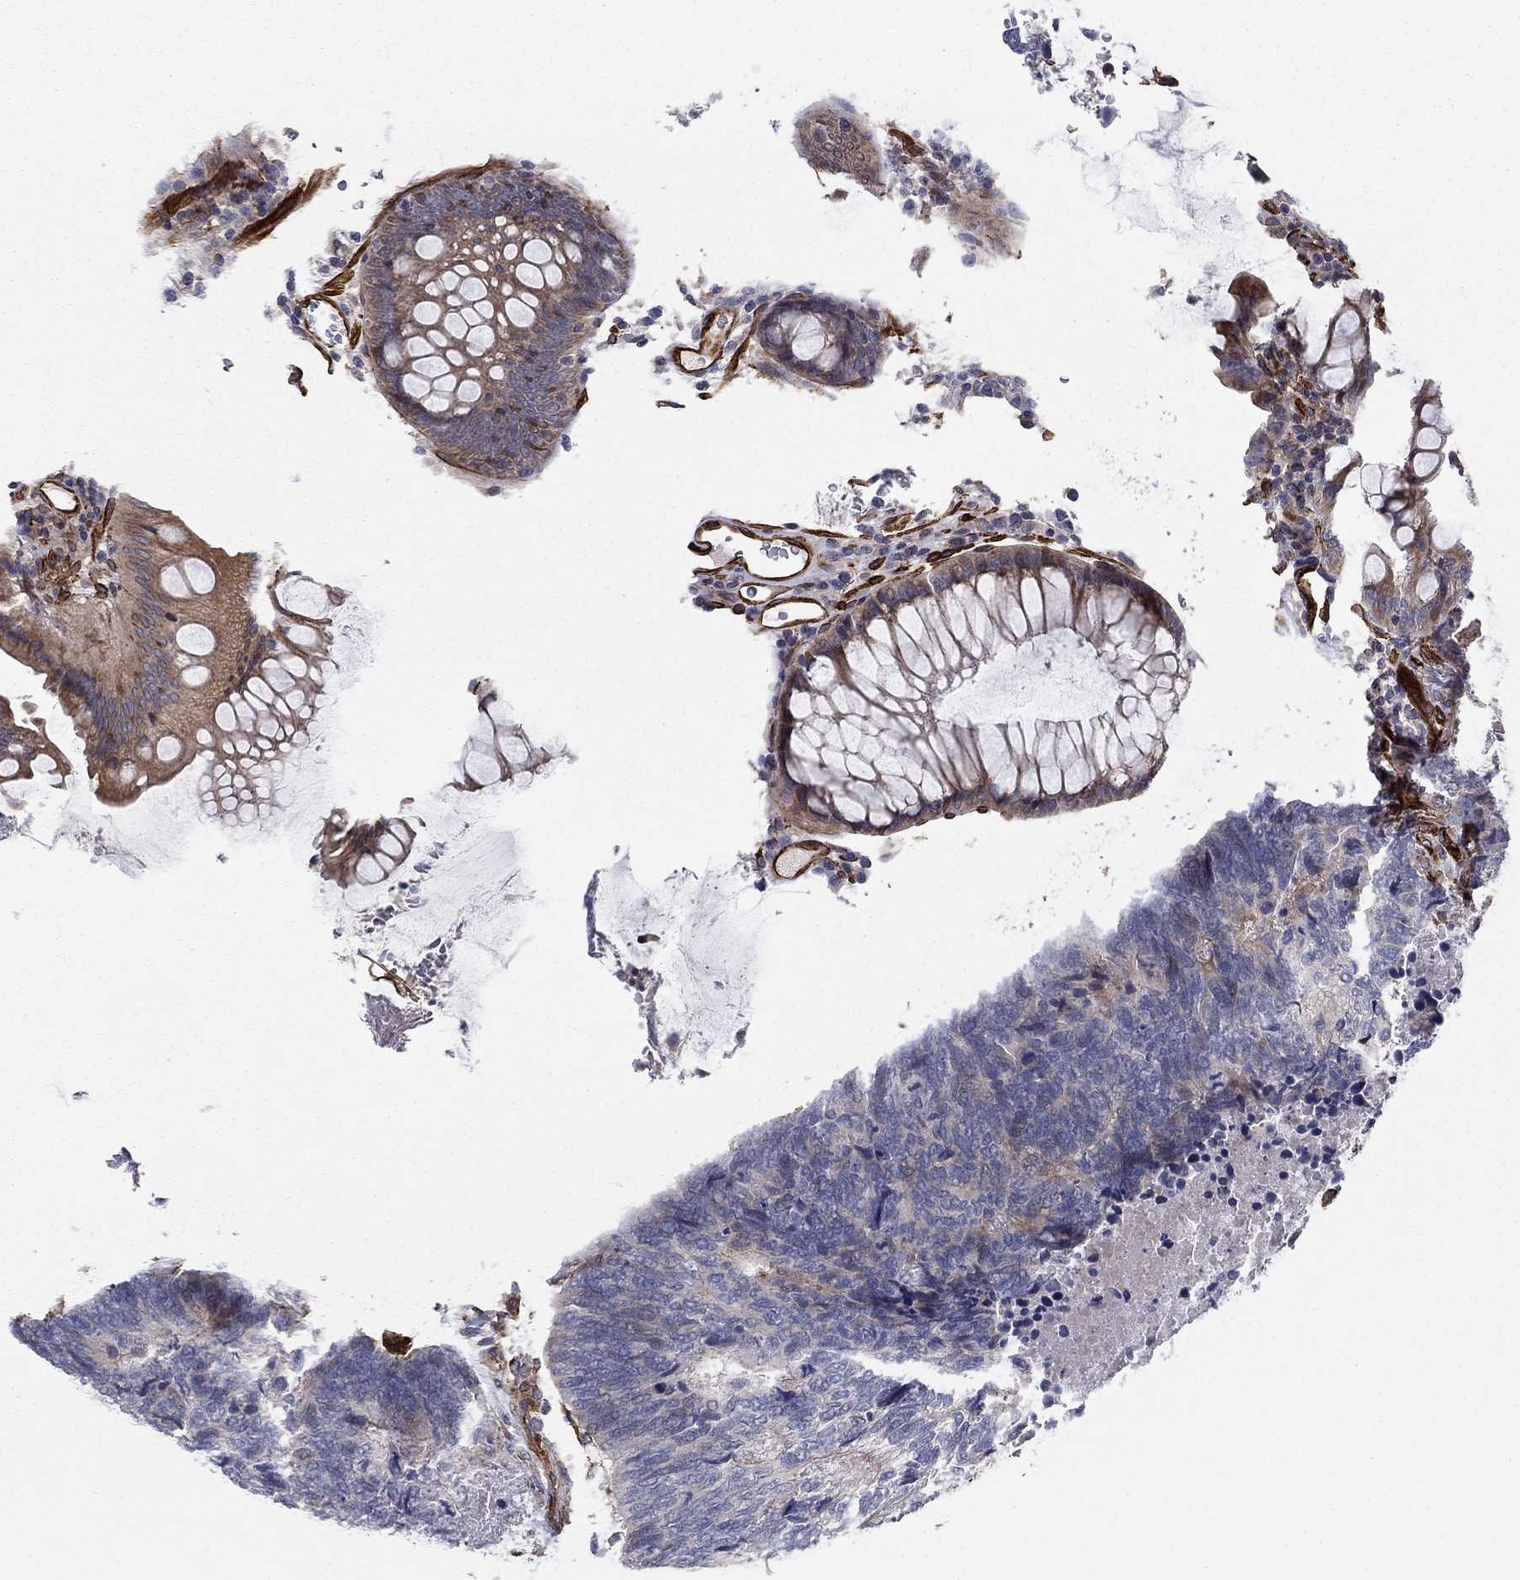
{"staining": {"intensity": "negative", "quantity": "none", "location": "none"}, "tissue": "colorectal cancer", "cell_type": "Tumor cells", "image_type": "cancer", "snomed": [{"axis": "morphology", "description": "Adenocarcinoma, NOS"}, {"axis": "topography", "description": "Colon"}], "caption": "The histopathology image displays no significant staining in tumor cells of colorectal adenocarcinoma. The staining is performed using DAB brown chromogen with nuclei counter-stained in using hematoxylin.", "gene": "SYNC", "patient": {"sex": "female", "age": 67}}